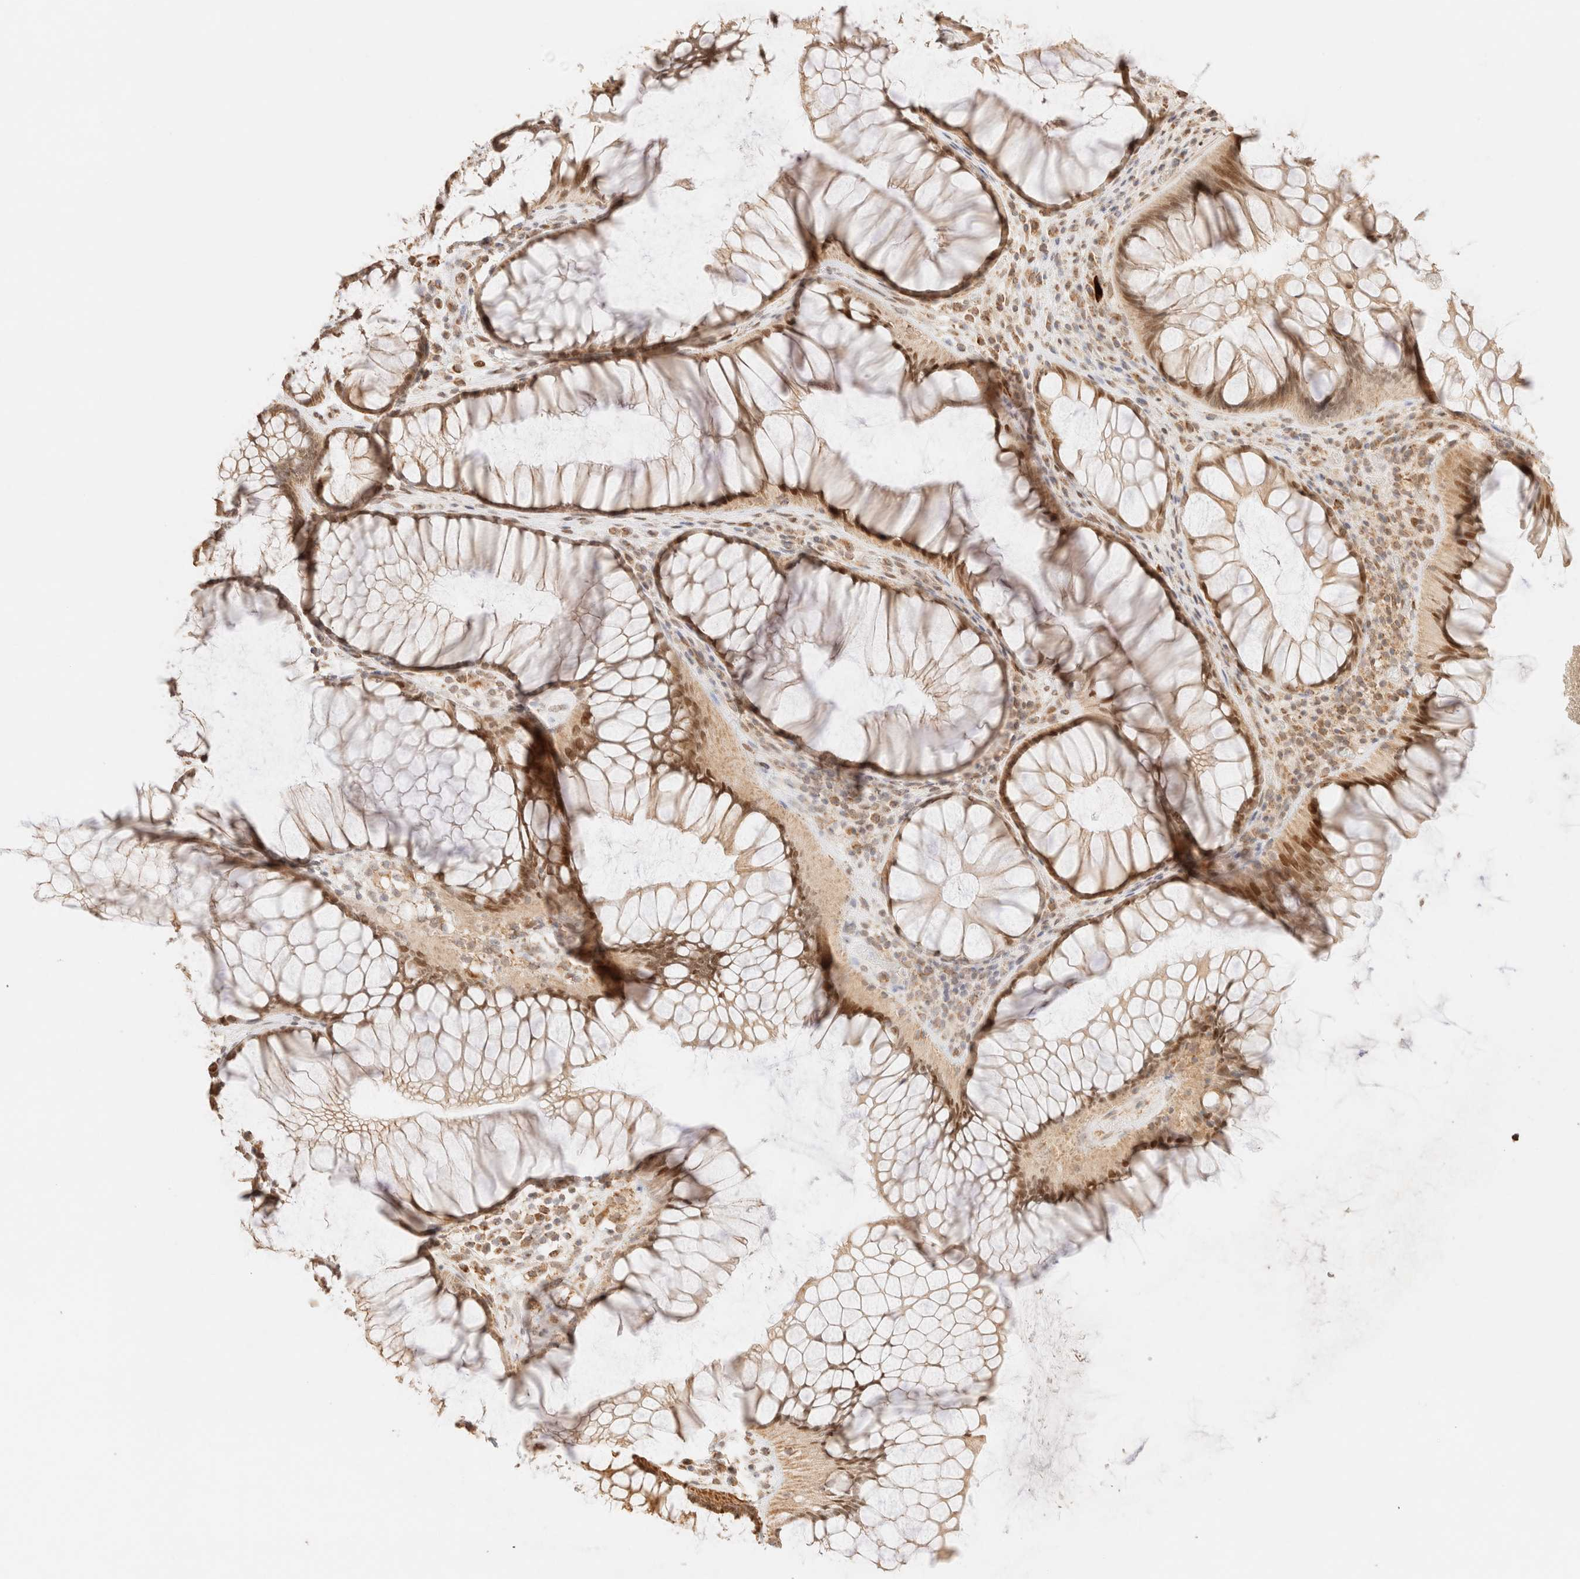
{"staining": {"intensity": "moderate", "quantity": ">75%", "location": "cytoplasmic/membranous"}, "tissue": "rectum", "cell_type": "Glandular cells", "image_type": "normal", "snomed": [{"axis": "morphology", "description": "Normal tissue, NOS"}, {"axis": "topography", "description": "Rectum"}], "caption": "Glandular cells show medium levels of moderate cytoplasmic/membranous positivity in approximately >75% of cells in normal rectum.", "gene": "TACO1", "patient": {"sex": "male", "age": 51}}